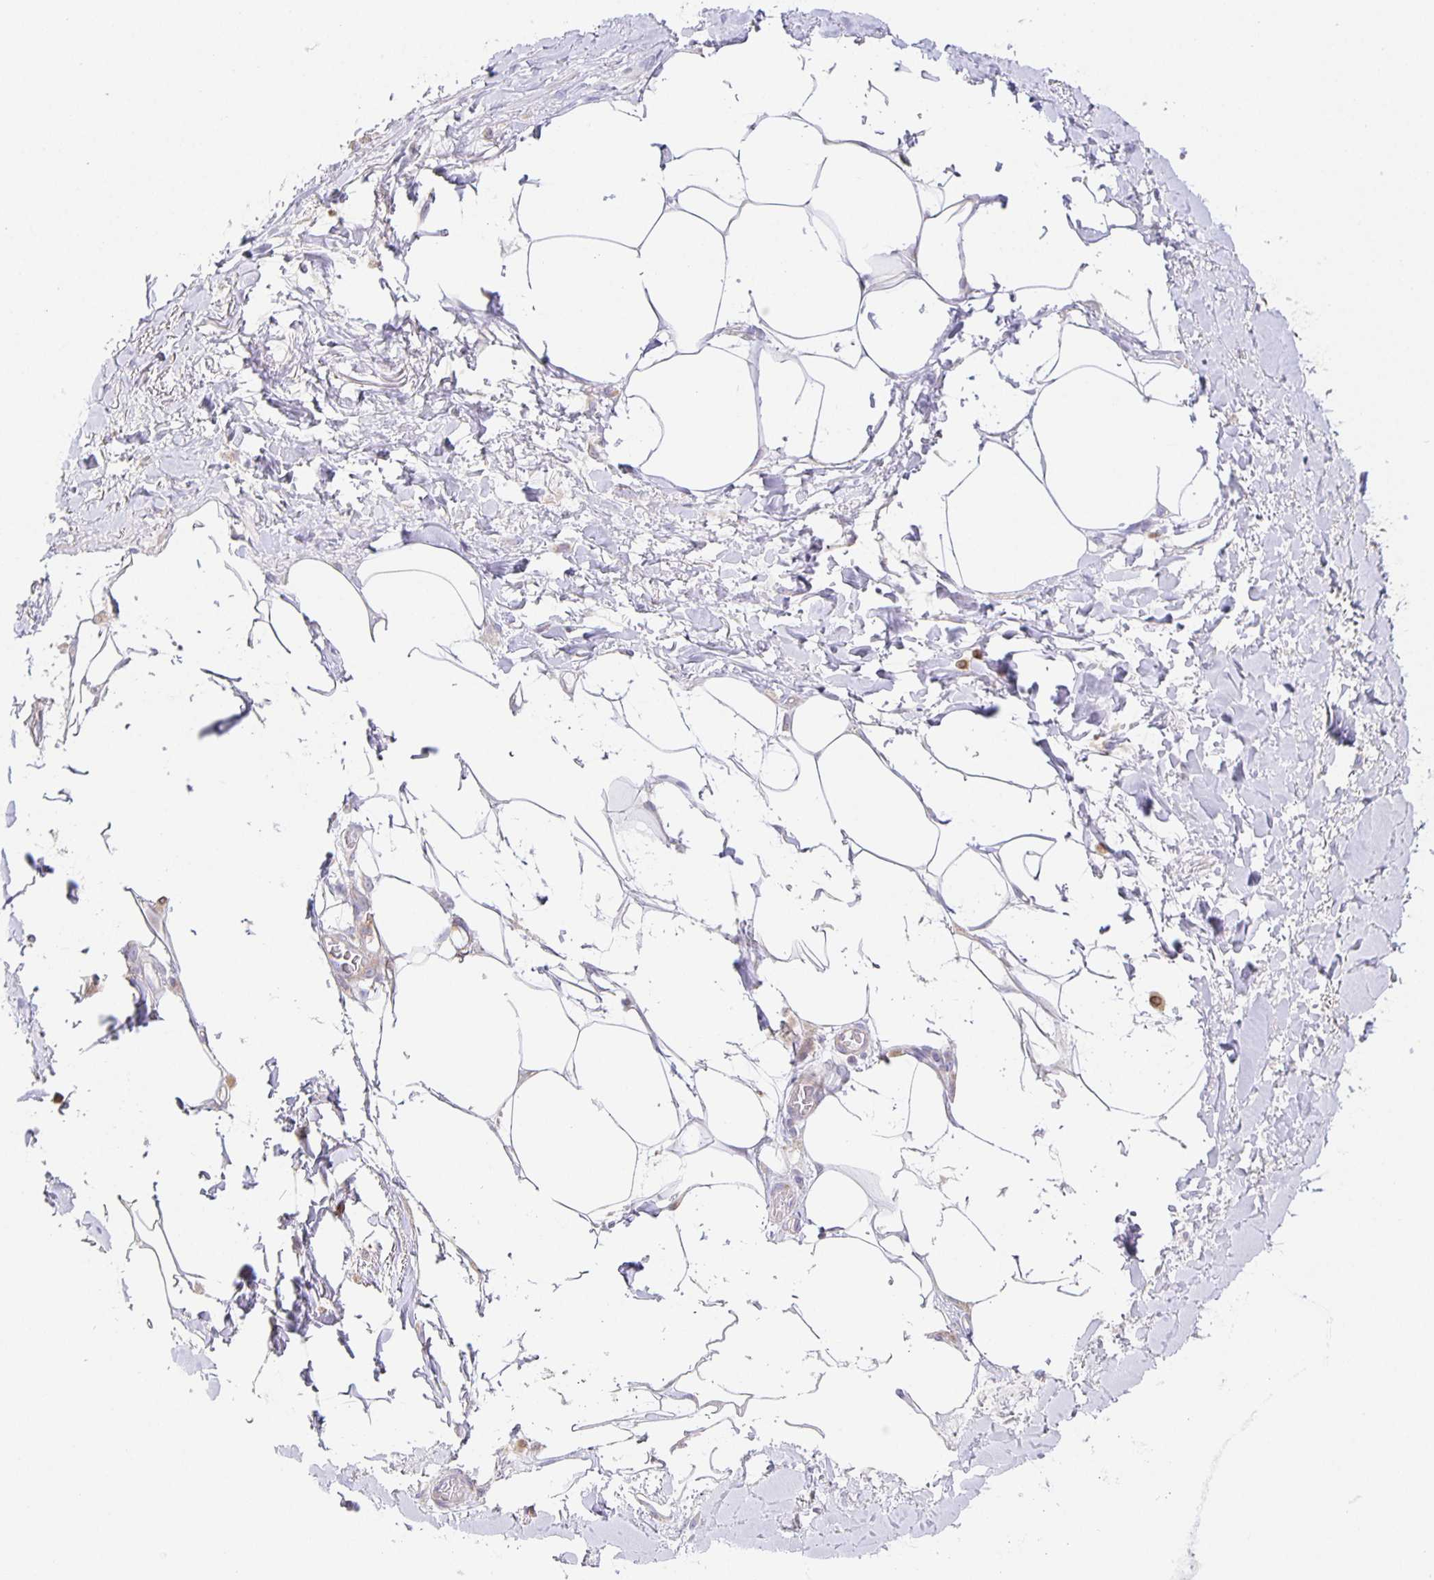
{"staining": {"intensity": "negative", "quantity": "none", "location": "none"}, "tissue": "adipose tissue", "cell_type": "Adipocytes", "image_type": "normal", "snomed": [{"axis": "morphology", "description": "Normal tissue, NOS"}, {"axis": "topography", "description": "Vagina"}, {"axis": "topography", "description": "Peripheral nerve tissue"}], "caption": "Histopathology image shows no protein positivity in adipocytes of benign adipose tissue. (DAB immunohistochemistry with hematoxylin counter stain).", "gene": "FLRT3", "patient": {"sex": "female", "age": 71}}